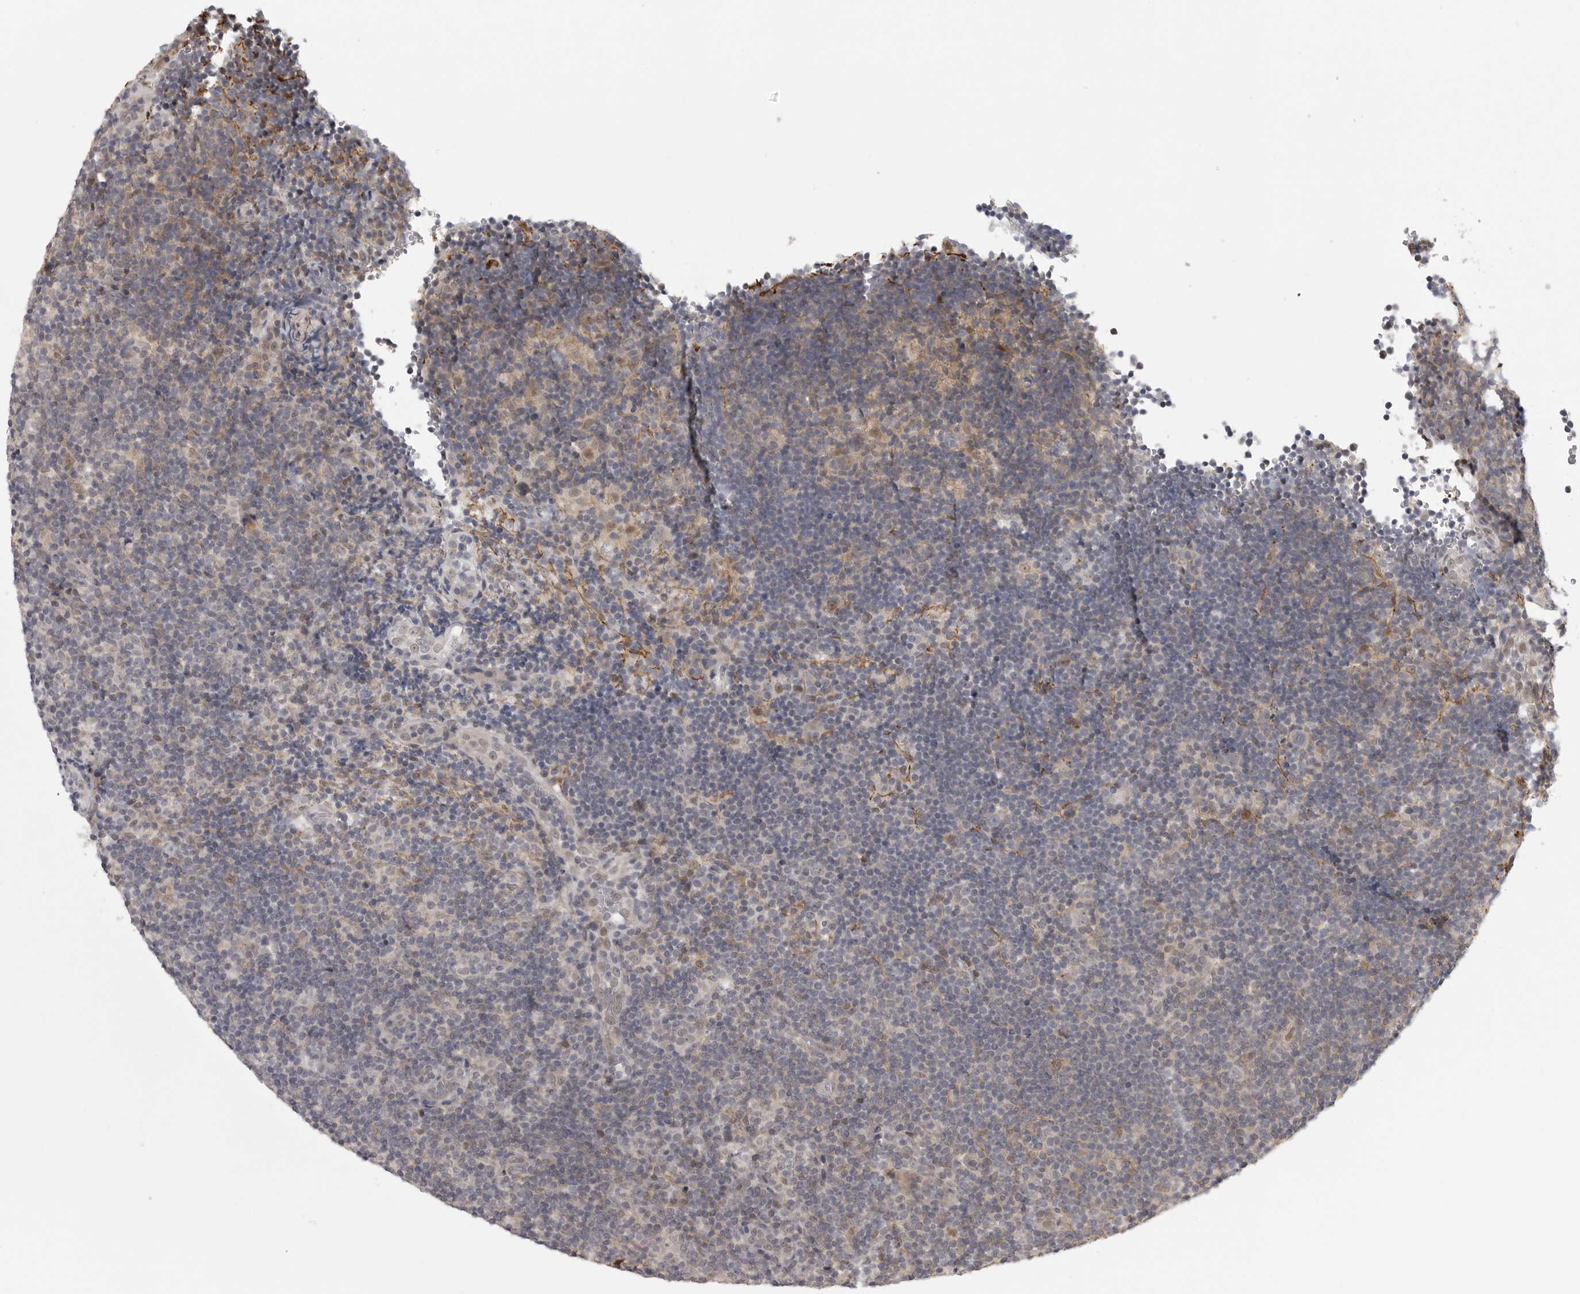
{"staining": {"intensity": "negative", "quantity": "none", "location": "none"}, "tissue": "lymphoma", "cell_type": "Tumor cells", "image_type": "cancer", "snomed": [{"axis": "morphology", "description": "Hodgkin's disease, NOS"}, {"axis": "topography", "description": "Lymph node"}], "caption": "The photomicrograph reveals no staining of tumor cells in Hodgkin's disease.", "gene": "UROD", "patient": {"sex": "female", "age": 57}}